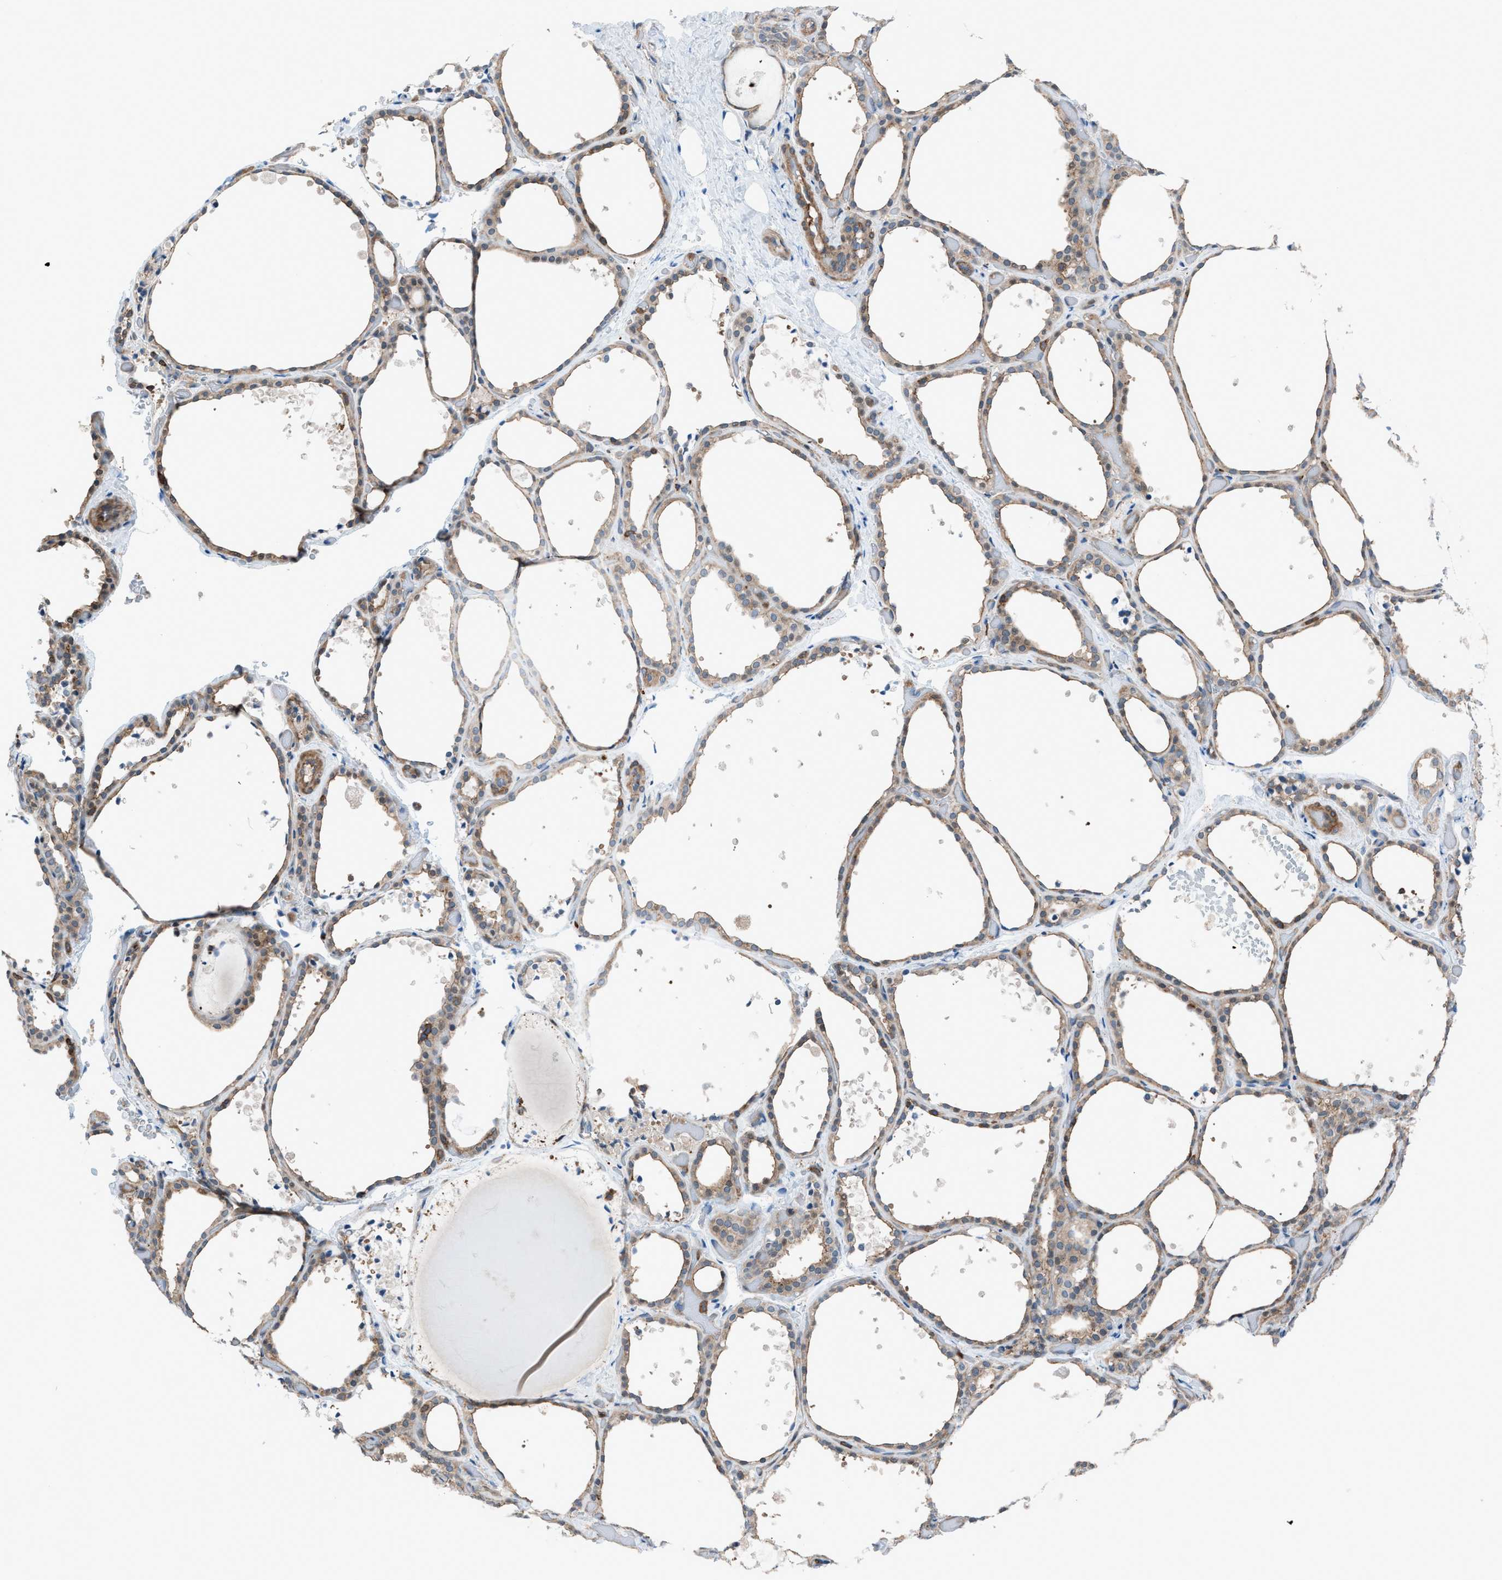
{"staining": {"intensity": "moderate", "quantity": ">75%", "location": "cytoplasmic/membranous"}, "tissue": "thyroid gland", "cell_type": "Glandular cells", "image_type": "normal", "snomed": [{"axis": "morphology", "description": "Normal tissue, NOS"}, {"axis": "topography", "description": "Thyroid gland"}], "caption": "Moderate cytoplasmic/membranous protein positivity is identified in approximately >75% of glandular cells in thyroid gland. (DAB IHC, brown staining for protein, blue staining for nuclei).", "gene": "DYRK1A", "patient": {"sex": "female", "age": 44}}